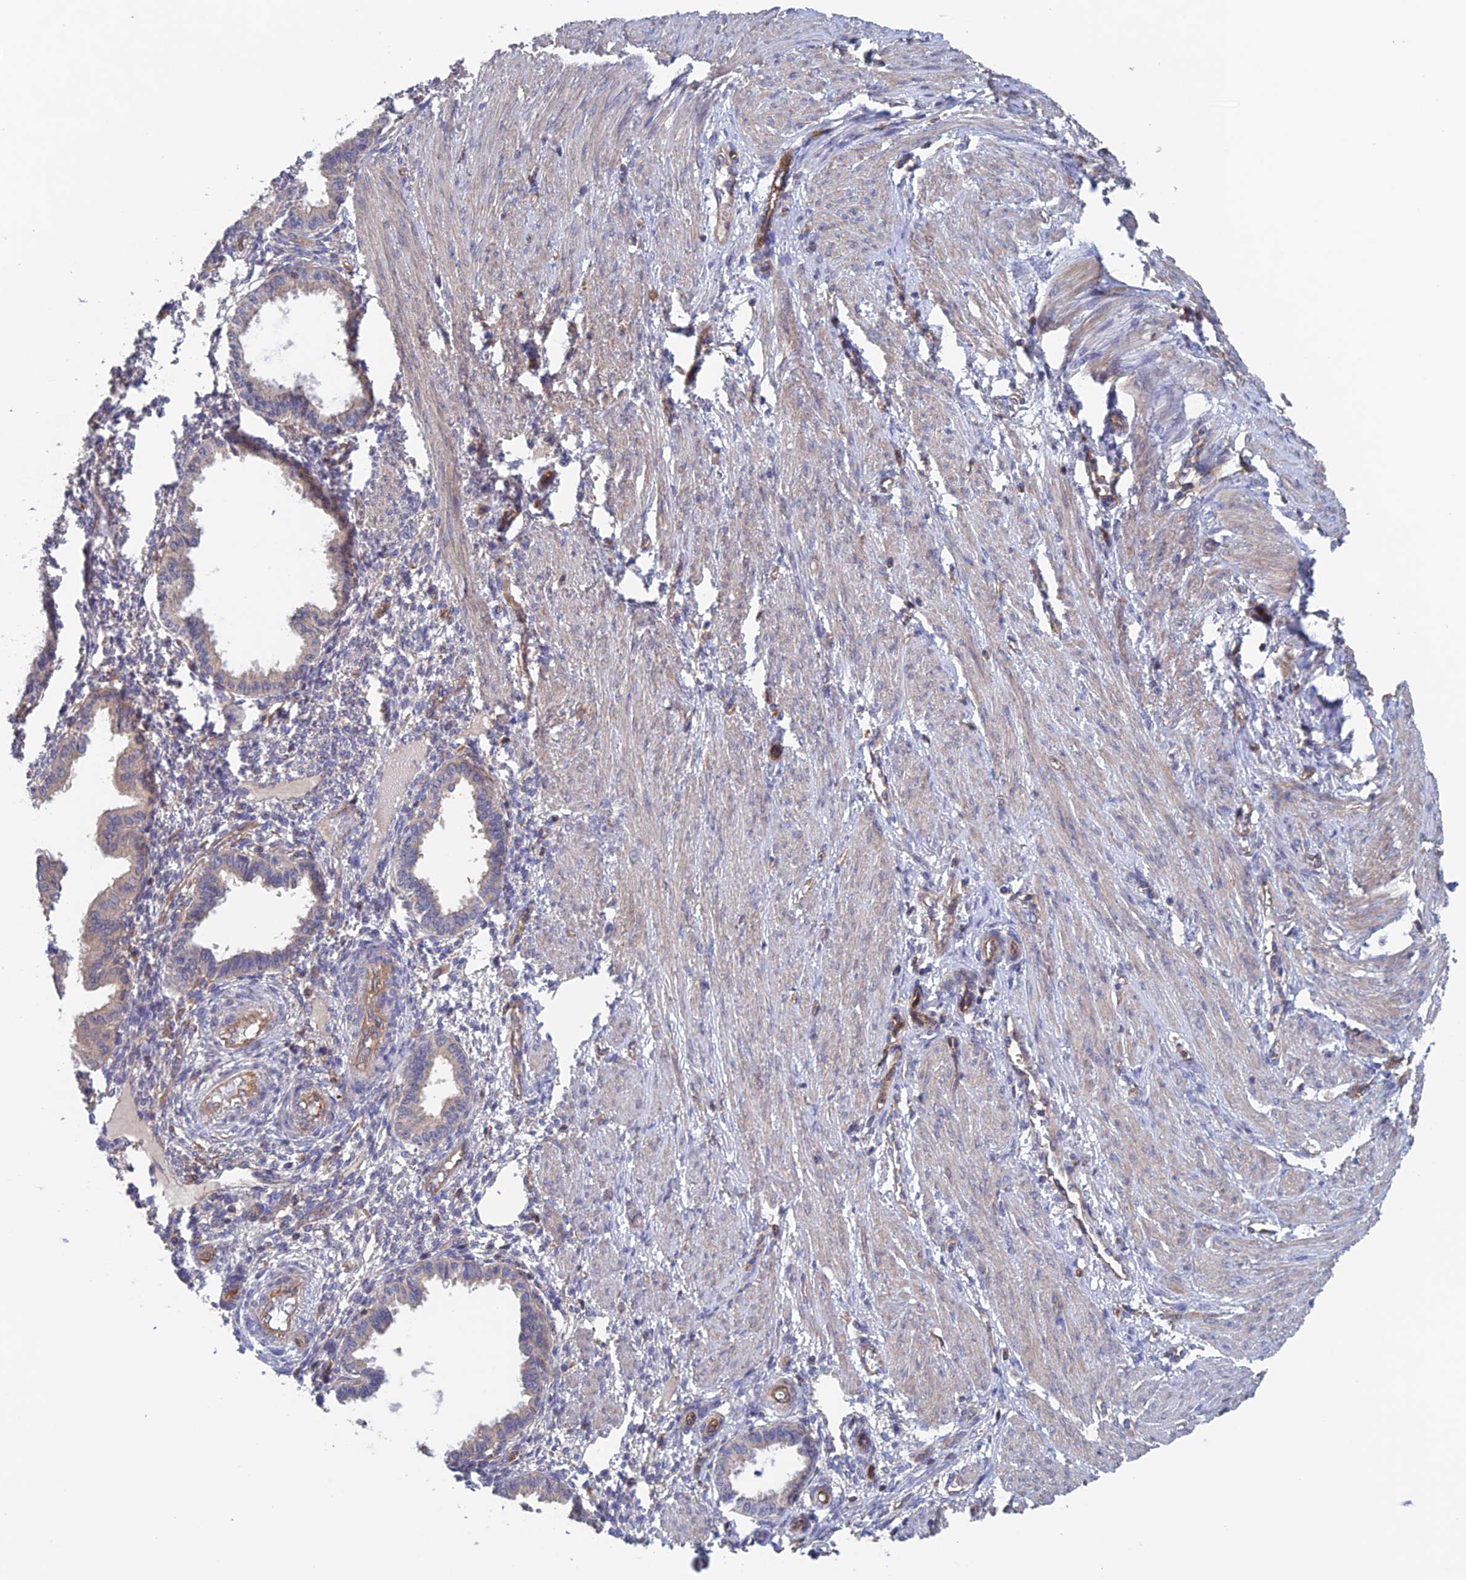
{"staining": {"intensity": "negative", "quantity": "none", "location": "none"}, "tissue": "endometrium", "cell_type": "Cells in endometrial stroma", "image_type": "normal", "snomed": [{"axis": "morphology", "description": "Normal tissue, NOS"}, {"axis": "topography", "description": "Endometrium"}], "caption": "Immunohistochemistry histopathology image of normal endometrium stained for a protein (brown), which demonstrates no staining in cells in endometrial stroma. Nuclei are stained in blue.", "gene": "NUDT16L1", "patient": {"sex": "female", "age": 33}}